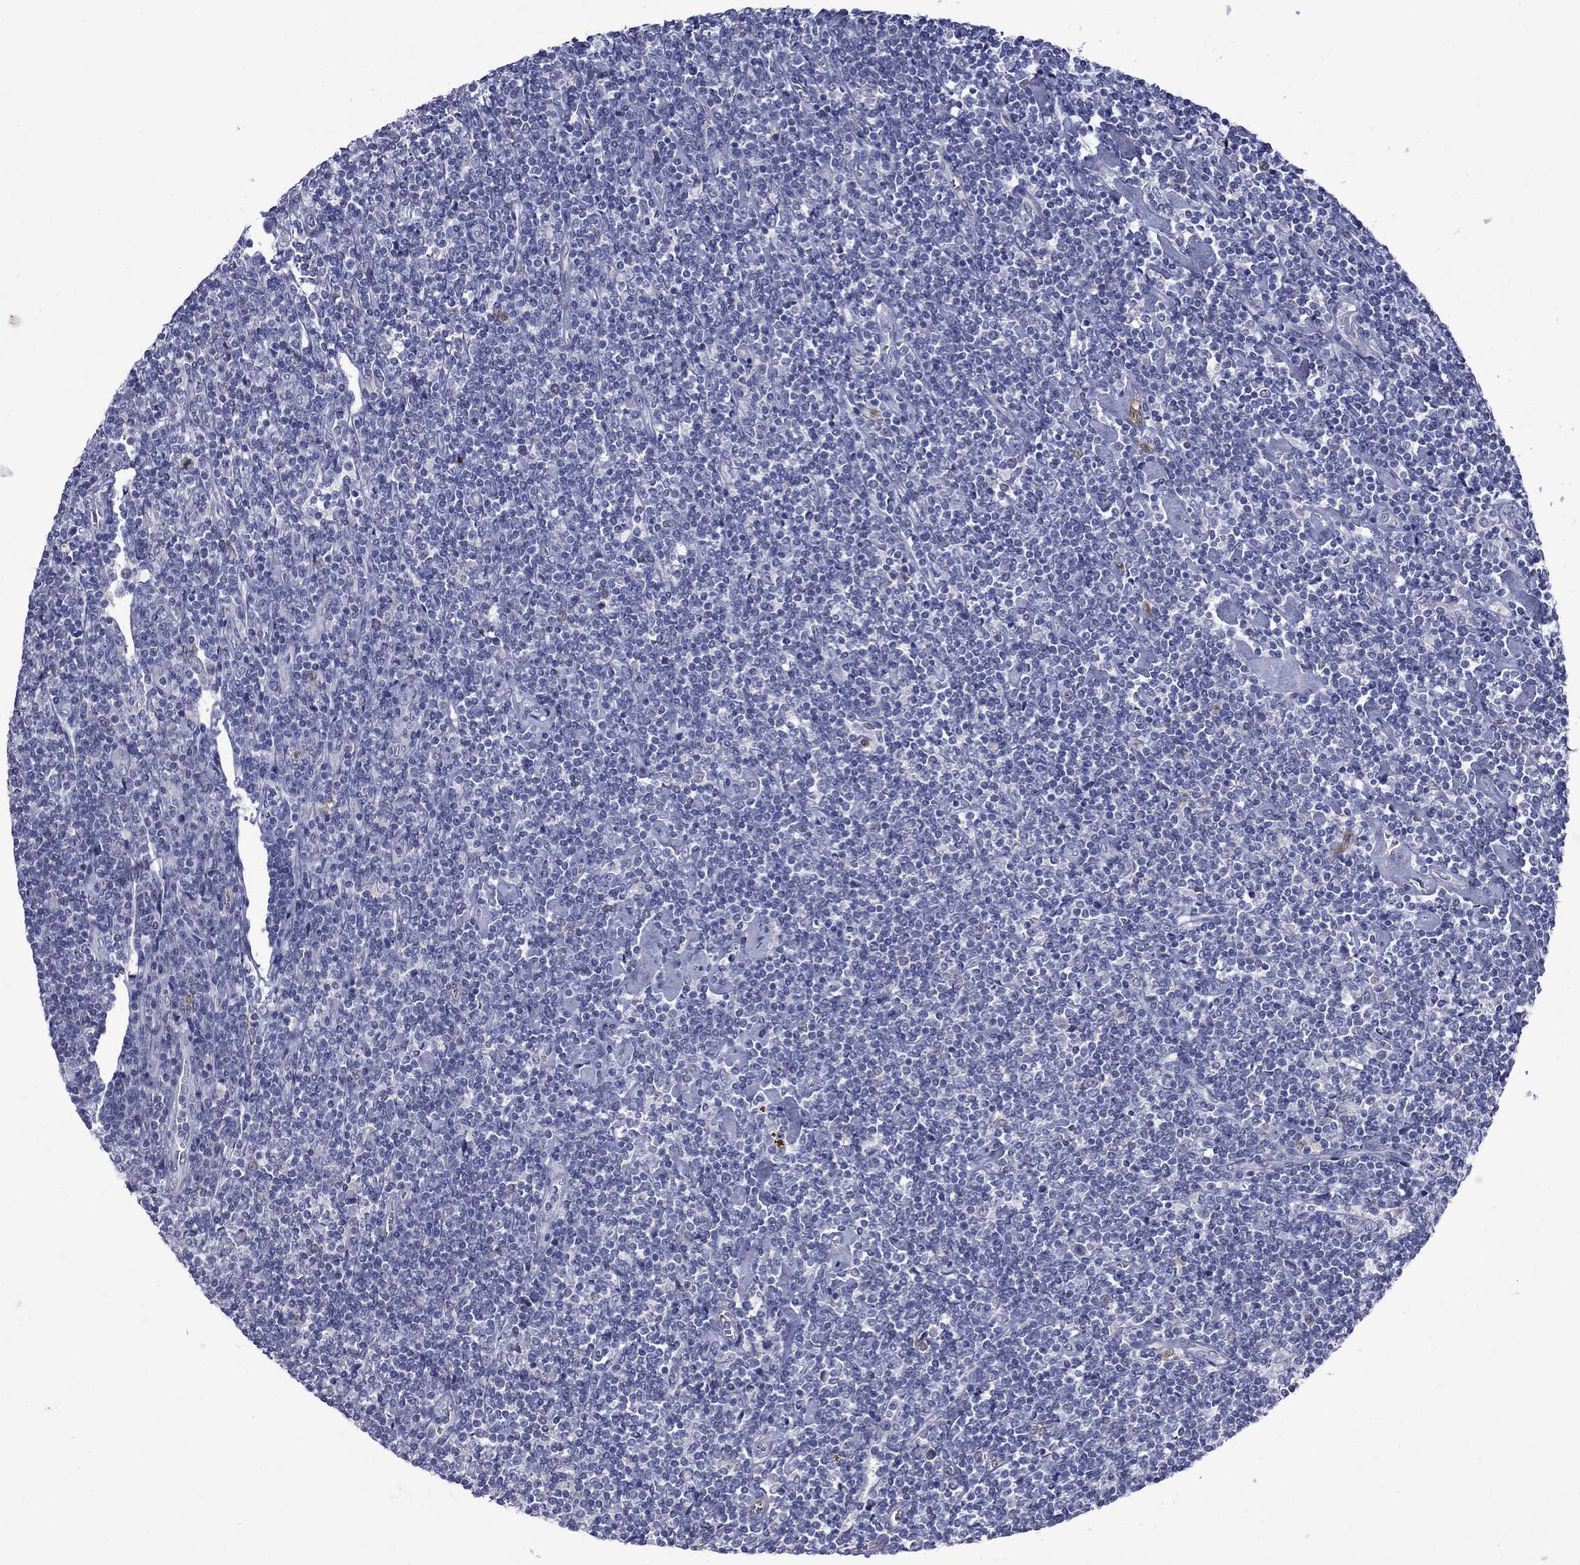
{"staining": {"intensity": "negative", "quantity": "none", "location": "none"}, "tissue": "lymphoma", "cell_type": "Tumor cells", "image_type": "cancer", "snomed": [{"axis": "morphology", "description": "Hodgkin's disease, NOS"}, {"axis": "topography", "description": "Lymph node"}], "caption": "Immunohistochemistry of human Hodgkin's disease exhibits no positivity in tumor cells. (Immunohistochemistry (ihc), brightfield microscopy, high magnification).", "gene": "CTNNBIP1", "patient": {"sex": "male", "age": 40}}